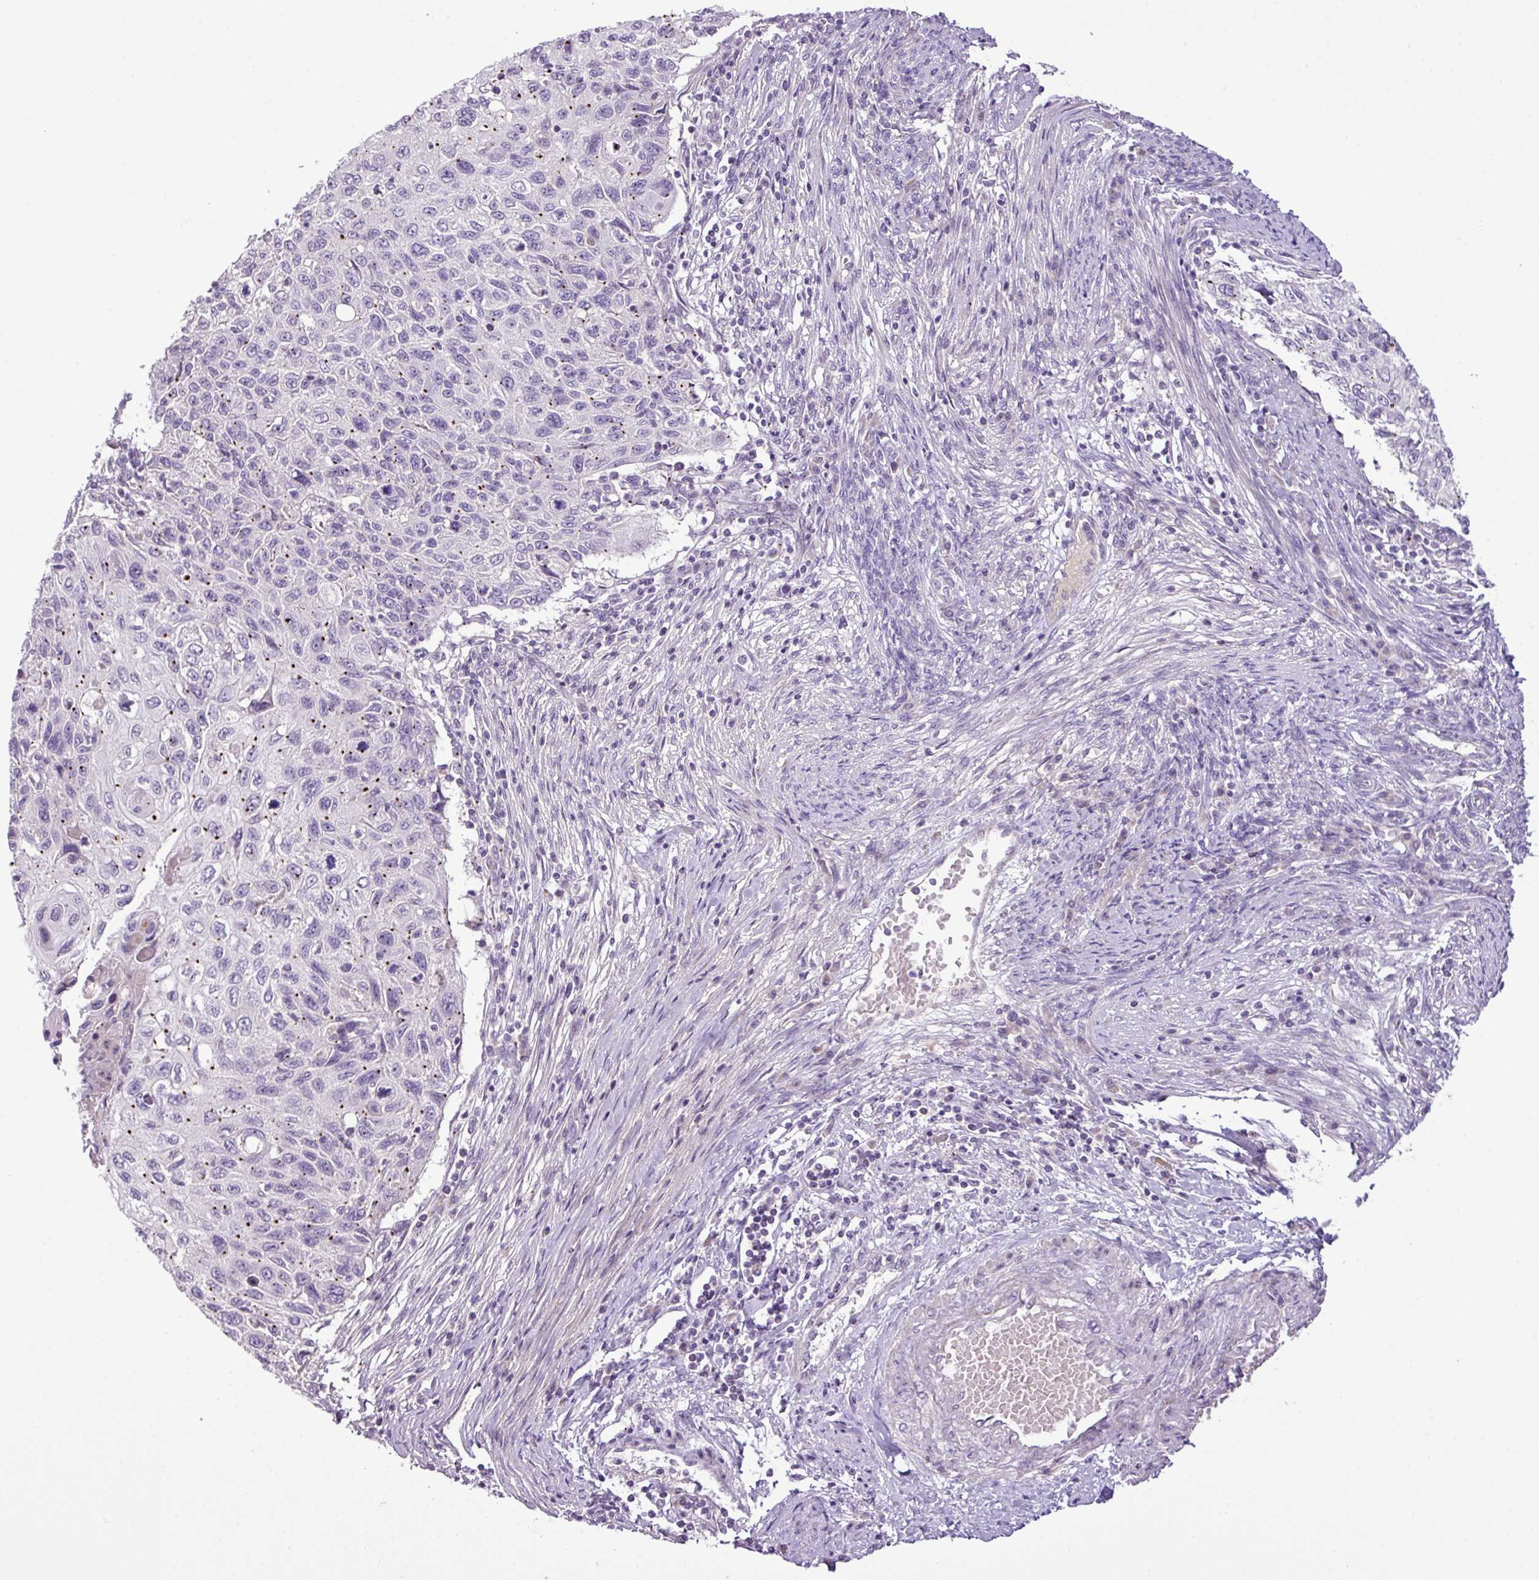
{"staining": {"intensity": "moderate", "quantity": "25%-75%", "location": "cytoplasmic/membranous"}, "tissue": "cervical cancer", "cell_type": "Tumor cells", "image_type": "cancer", "snomed": [{"axis": "morphology", "description": "Squamous cell carcinoma, NOS"}, {"axis": "topography", "description": "Cervix"}], "caption": "Human cervical squamous cell carcinoma stained for a protein (brown) demonstrates moderate cytoplasmic/membranous positive staining in about 25%-75% of tumor cells.", "gene": "DNAJB13", "patient": {"sex": "female", "age": 70}}